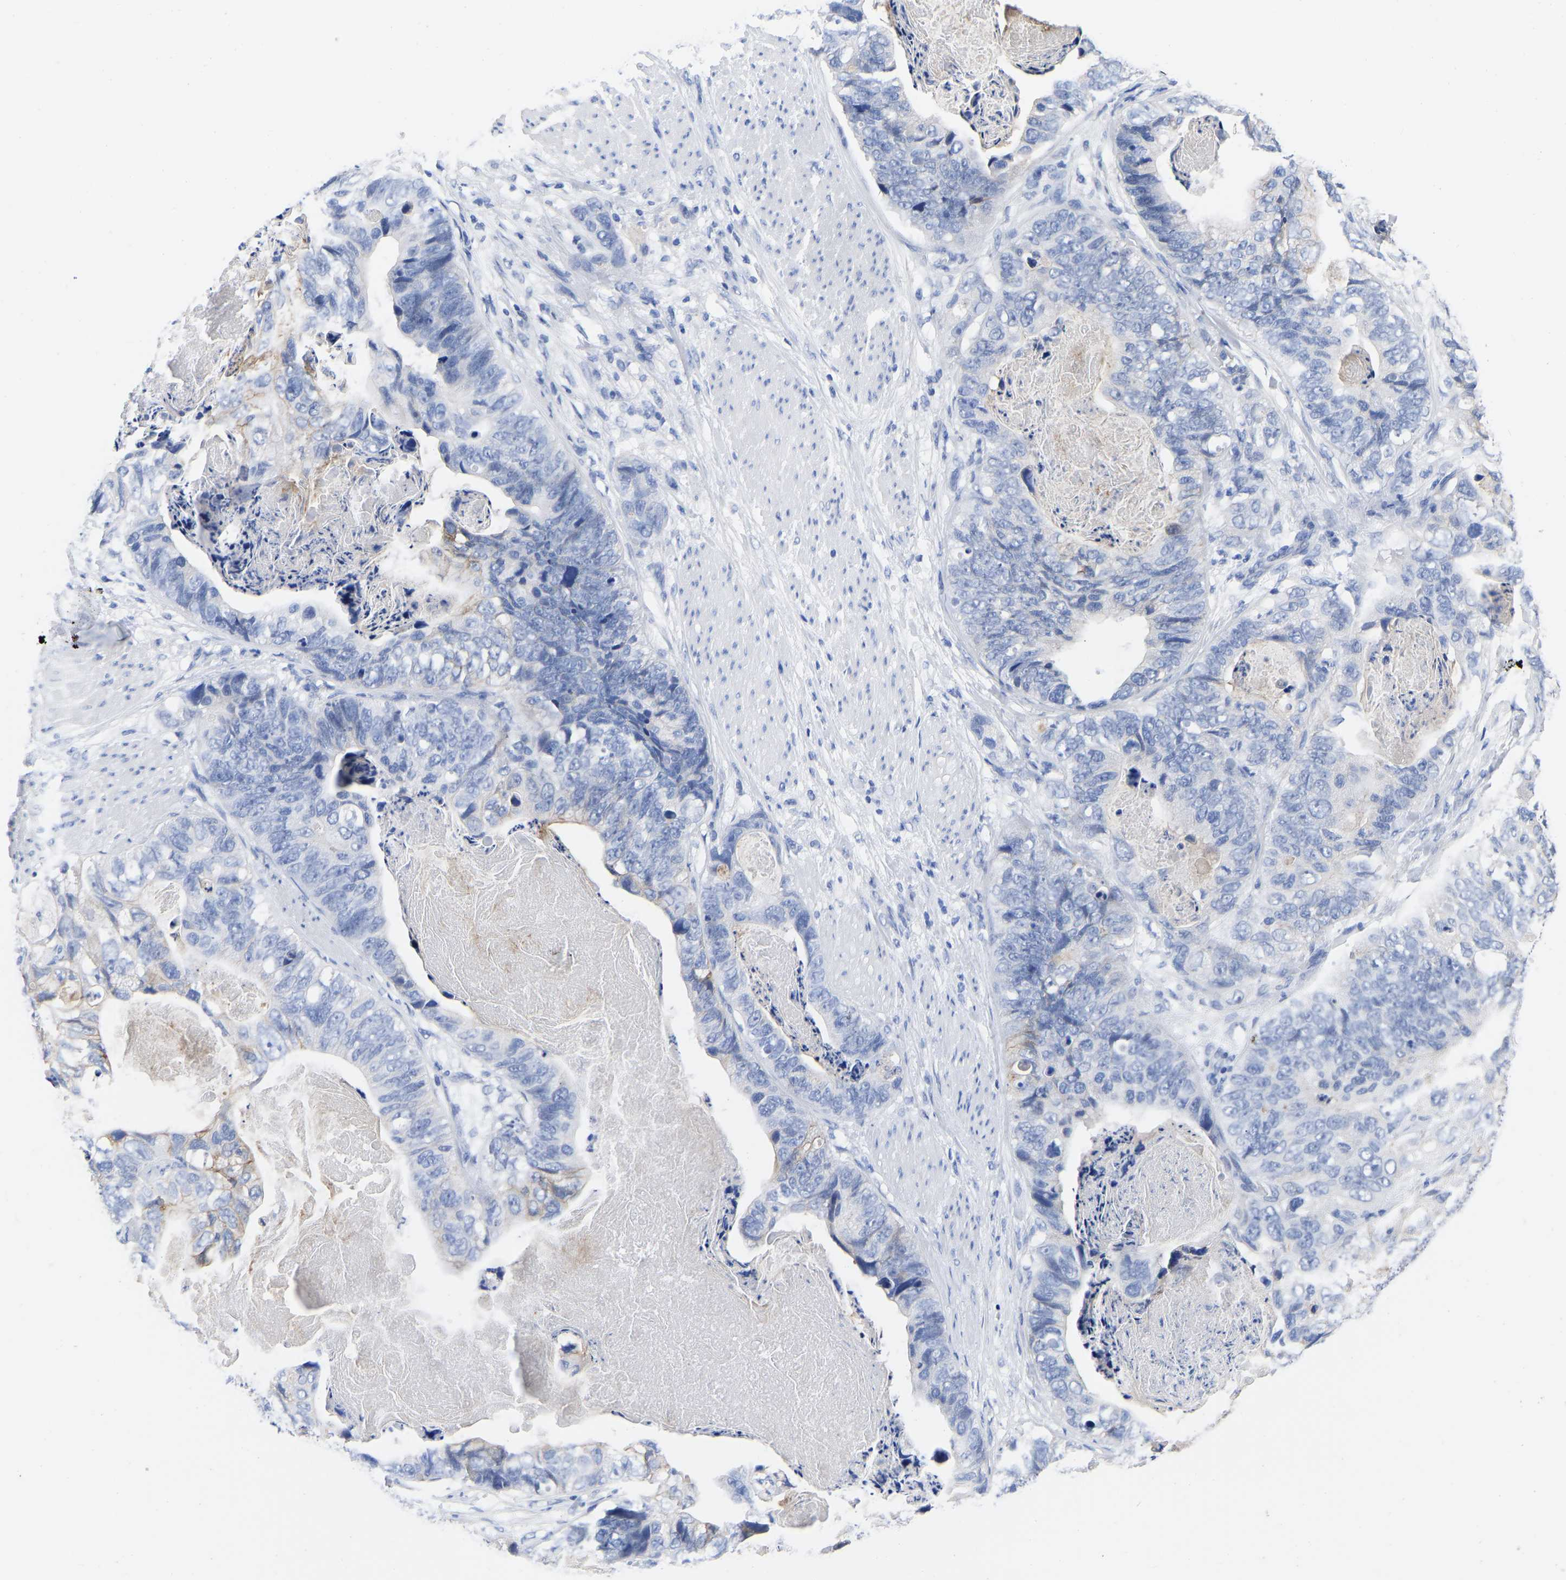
{"staining": {"intensity": "moderate", "quantity": "<25%", "location": "cytoplasmic/membranous"}, "tissue": "stomach cancer", "cell_type": "Tumor cells", "image_type": "cancer", "snomed": [{"axis": "morphology", "description": "Adenocarcinoma, NOS"}, {"axis": "topography", "description": "Stomach"}], "caption": "An immunohistochemistry (IHC) micrograph of tumor tissue is shown. Protein staining in brown shows moderate cytoplasmic/membranous positivity in stomach cancer (adenocarcinoma) within tumor cells.", "gene": "GPA33", "patient": {"sex": "female", "age": 89}}